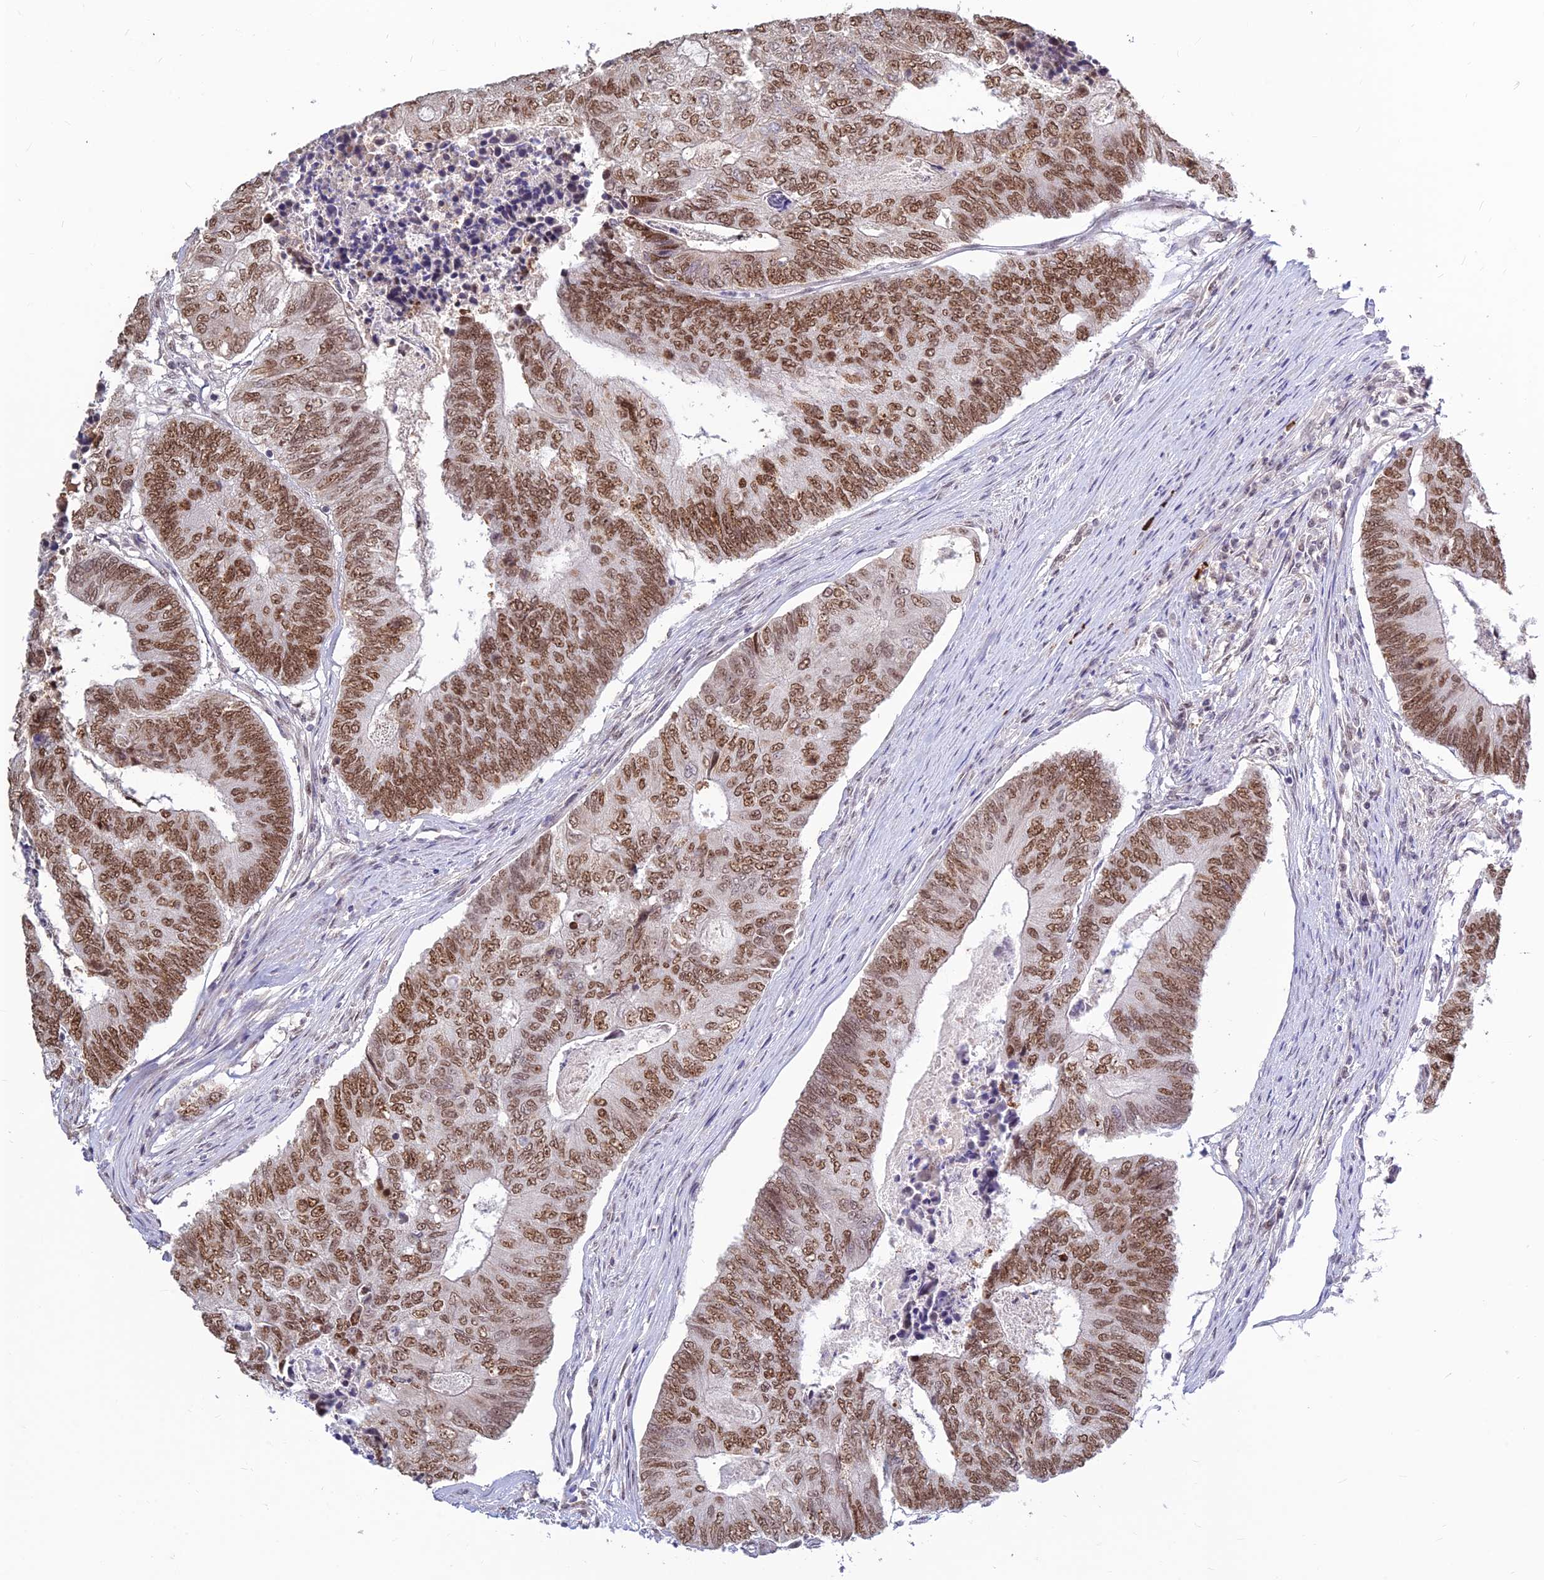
{"staining": {"intensity": "moderate", "quantity": ">75%", "location": "nuclear"}, "tissue": "colorectal cancer", "cell_type": "Tumor cells", "image_type": "cancer", "snomed": [{"axis": "morphology", "description": "Adenocarcinoma, NOS"}, {"axis": "topography", "description": "Colon"}], "caption": "This micrograph shows adenocarcinoma (colorectal) stained with IHC to label a protein in brown. The nuclear of tumor cells show moderate positivity for the protein. Nuclei are counter-stained blue.", "gene": "POLR1G", "patient": {"sex": "female", "age": 67}}